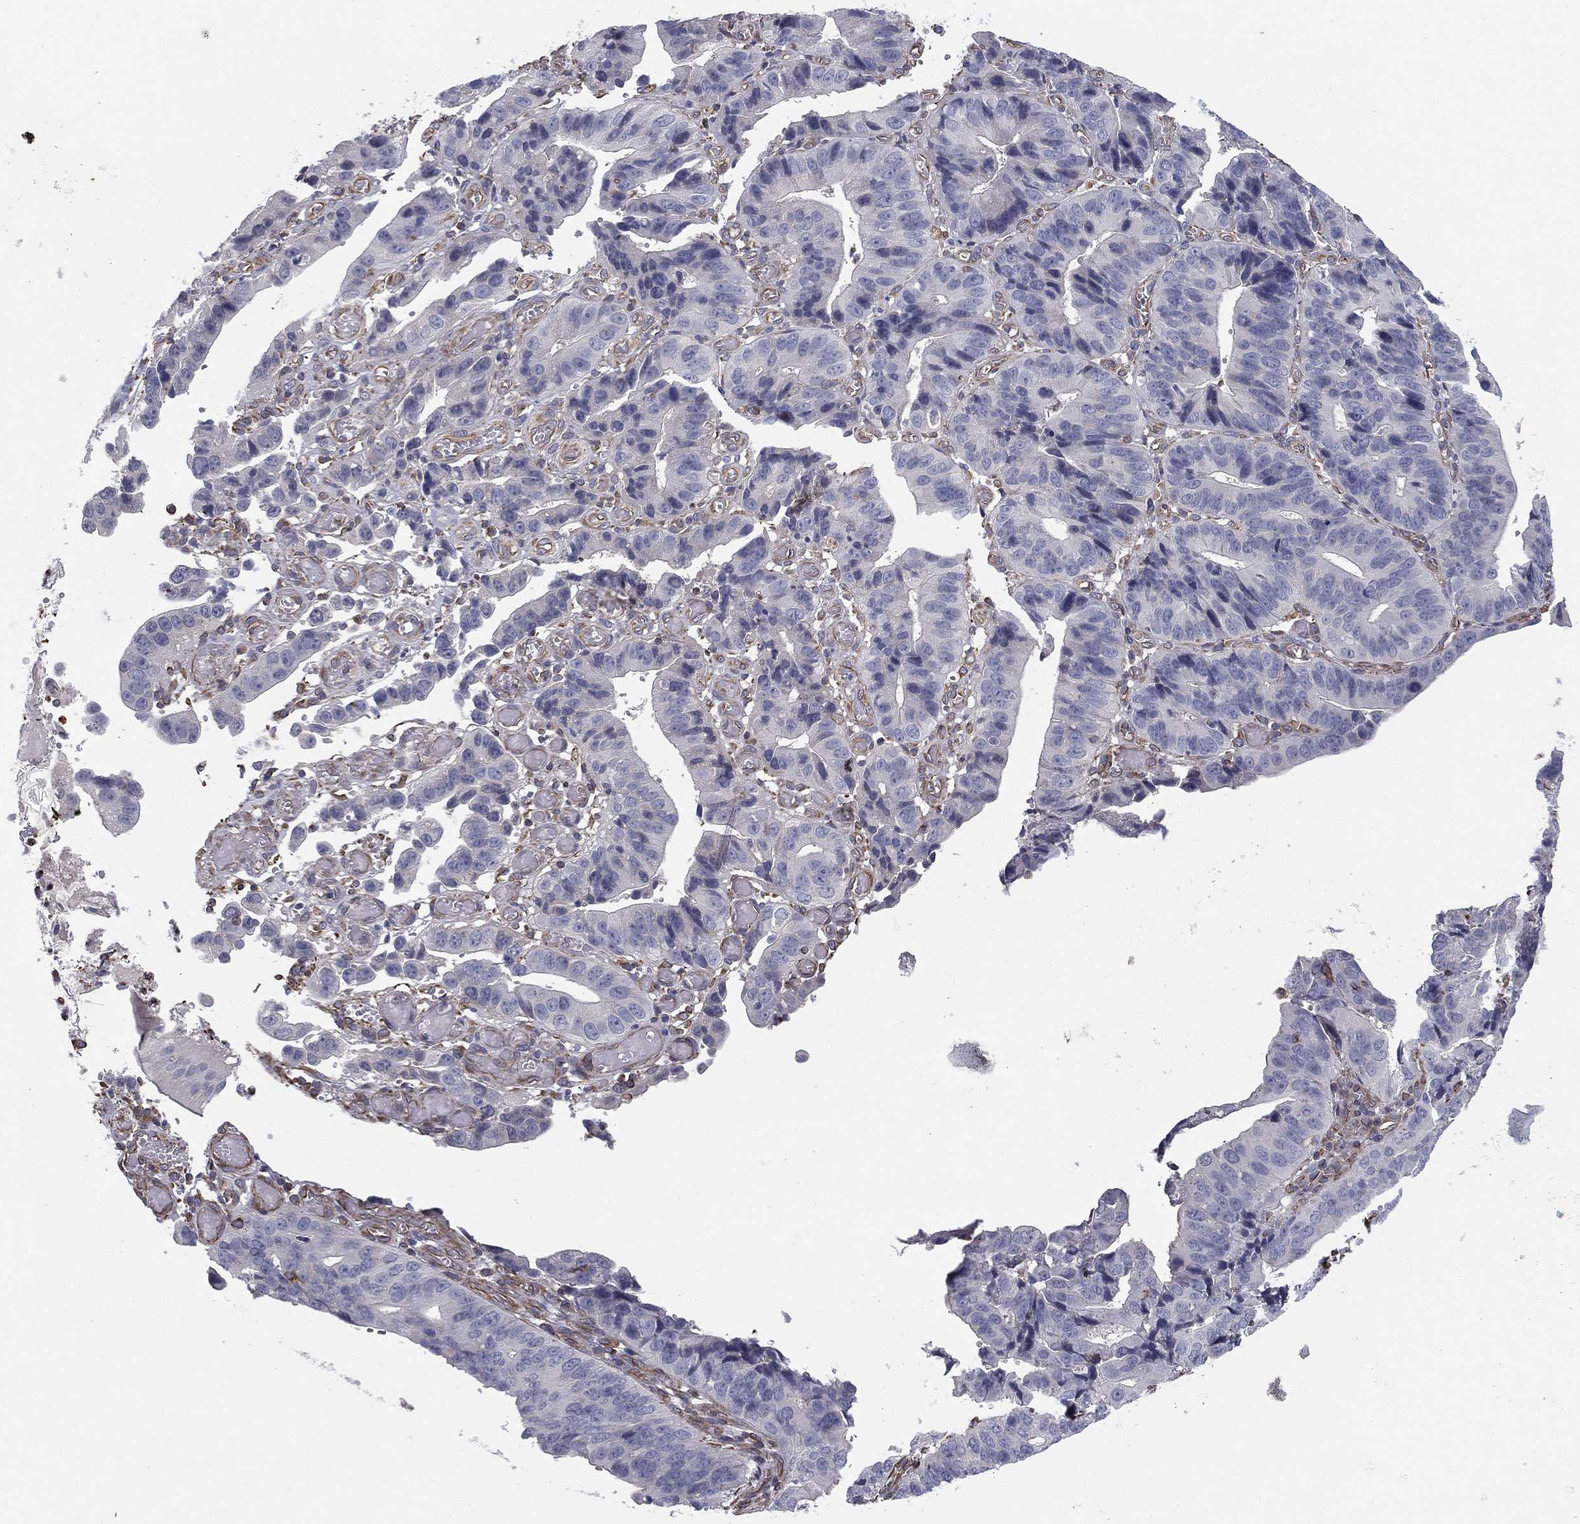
{"staining": {"intensity": "negative", "quantity": "none", "location": "none"}, "tissue": "stomach cancer", "cell_type": "Tumor cells", "image_type": "cancer", "snomed": [{"axis": "morphology", "description": "Adenocarcinoma, NOS"}, {"axis": "topography", "description": "Stomach"}], "caption": "A high-resolution histopathology image shows immunohistochemistry staining of stomach adenocarcinoma, which displays no significant staining in tumor cells.", "gene": "SCUBE1", "patient": {"sex": "male", "age": 84}}